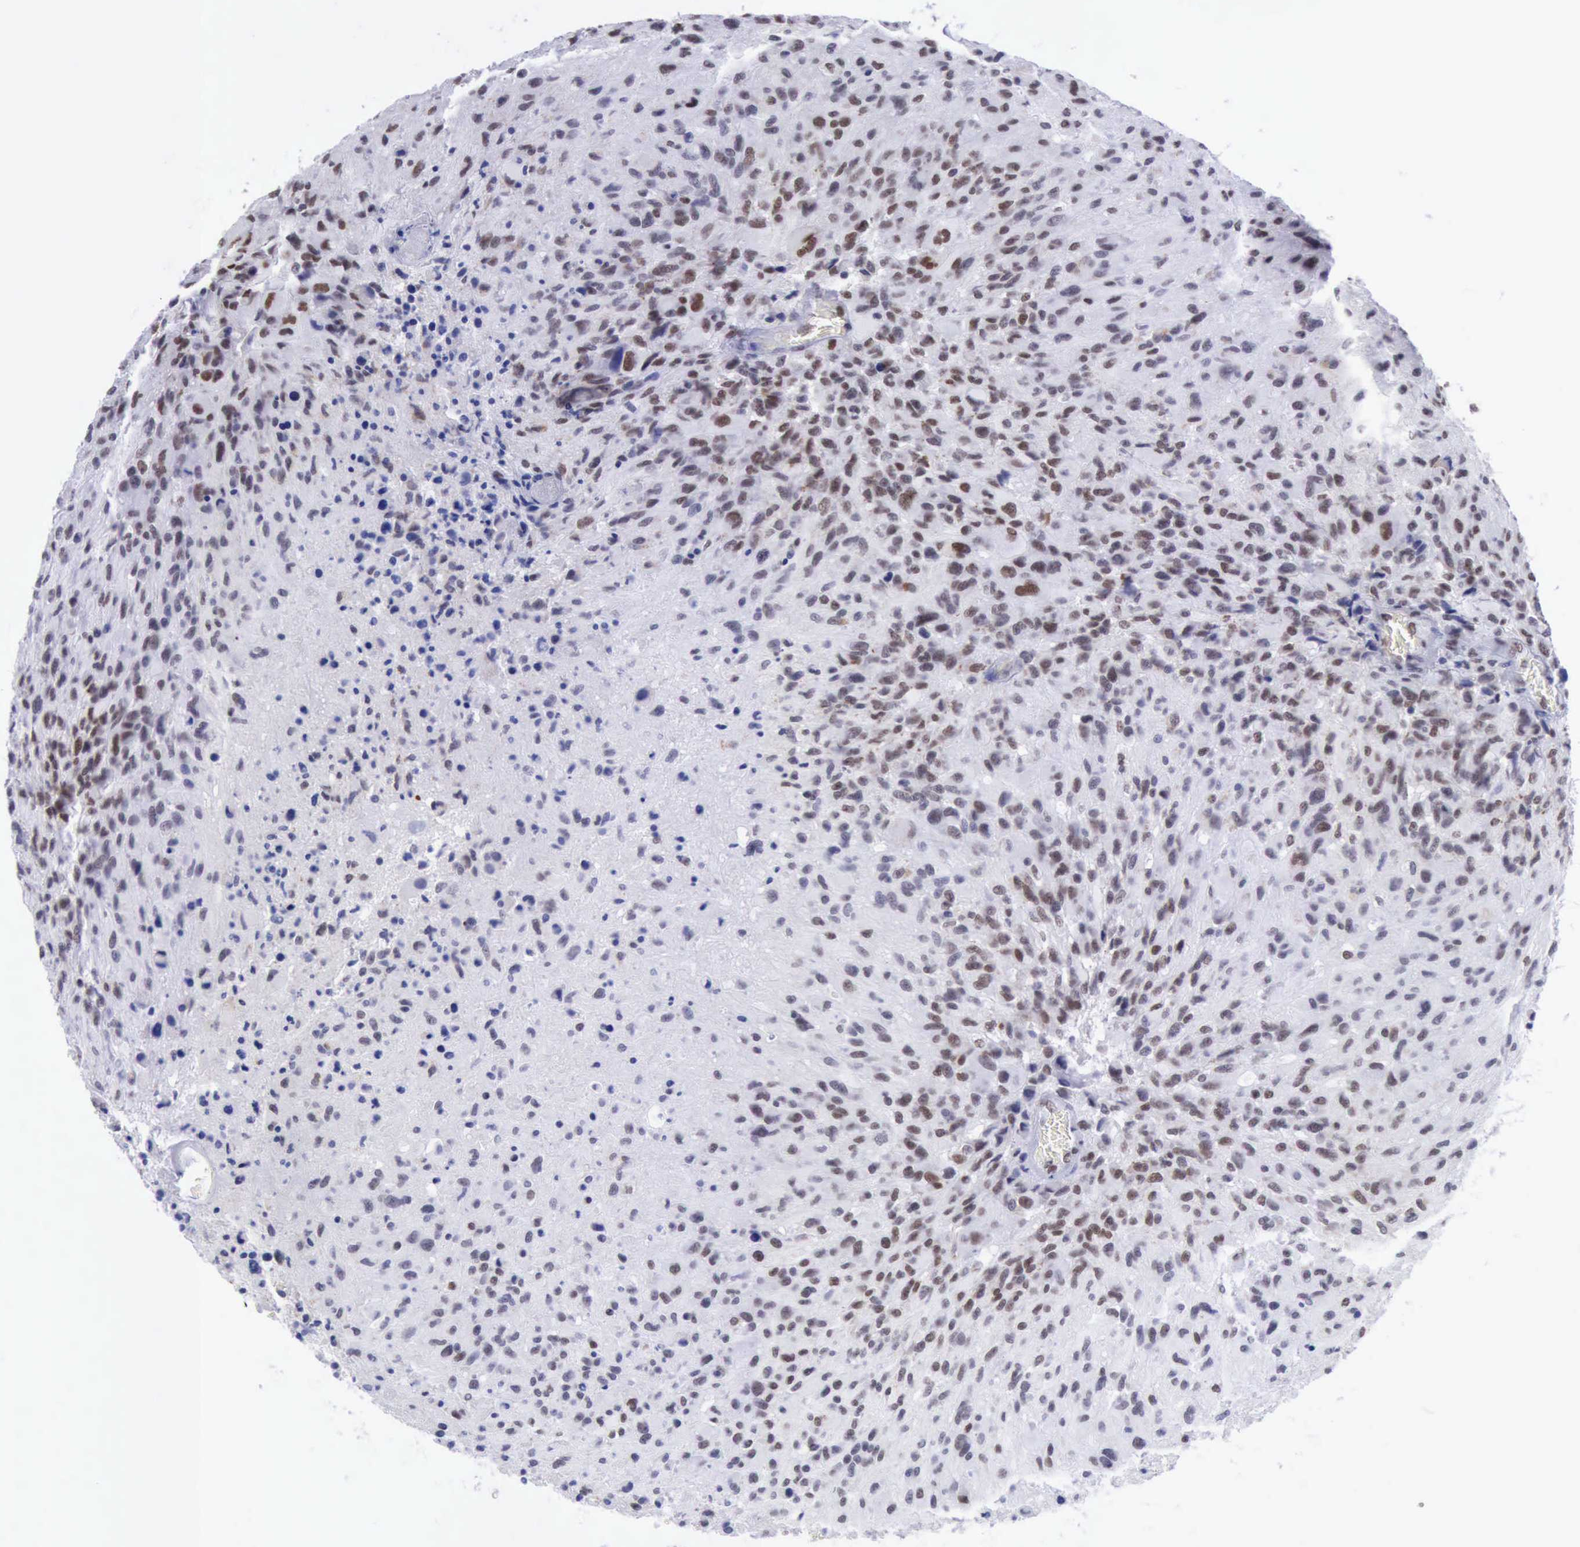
{"staining": {"intensity": "moderate", "quantity": "25%-75%", "location": "nuclear"}, "tissue": "glioma", "cell_type": "Tumor cells", "image_type": "cancer", "snomed": [{"axis": "morphology", "description": "Glioma, malignant, High grade"}, {"axis": "topography", "description": "Brain"}], "caption": "IHC photomicrograph of neoplastic tissue: malignant glioma (high-grade) stained using immunohistochemistry displays medium levels of moderate protein expression localized specifically in the nuclear of tumor cells, appearing as a nuclear brown color.", "gene": "ERCC4", "patient": {"sex": "male", "age": 69}}